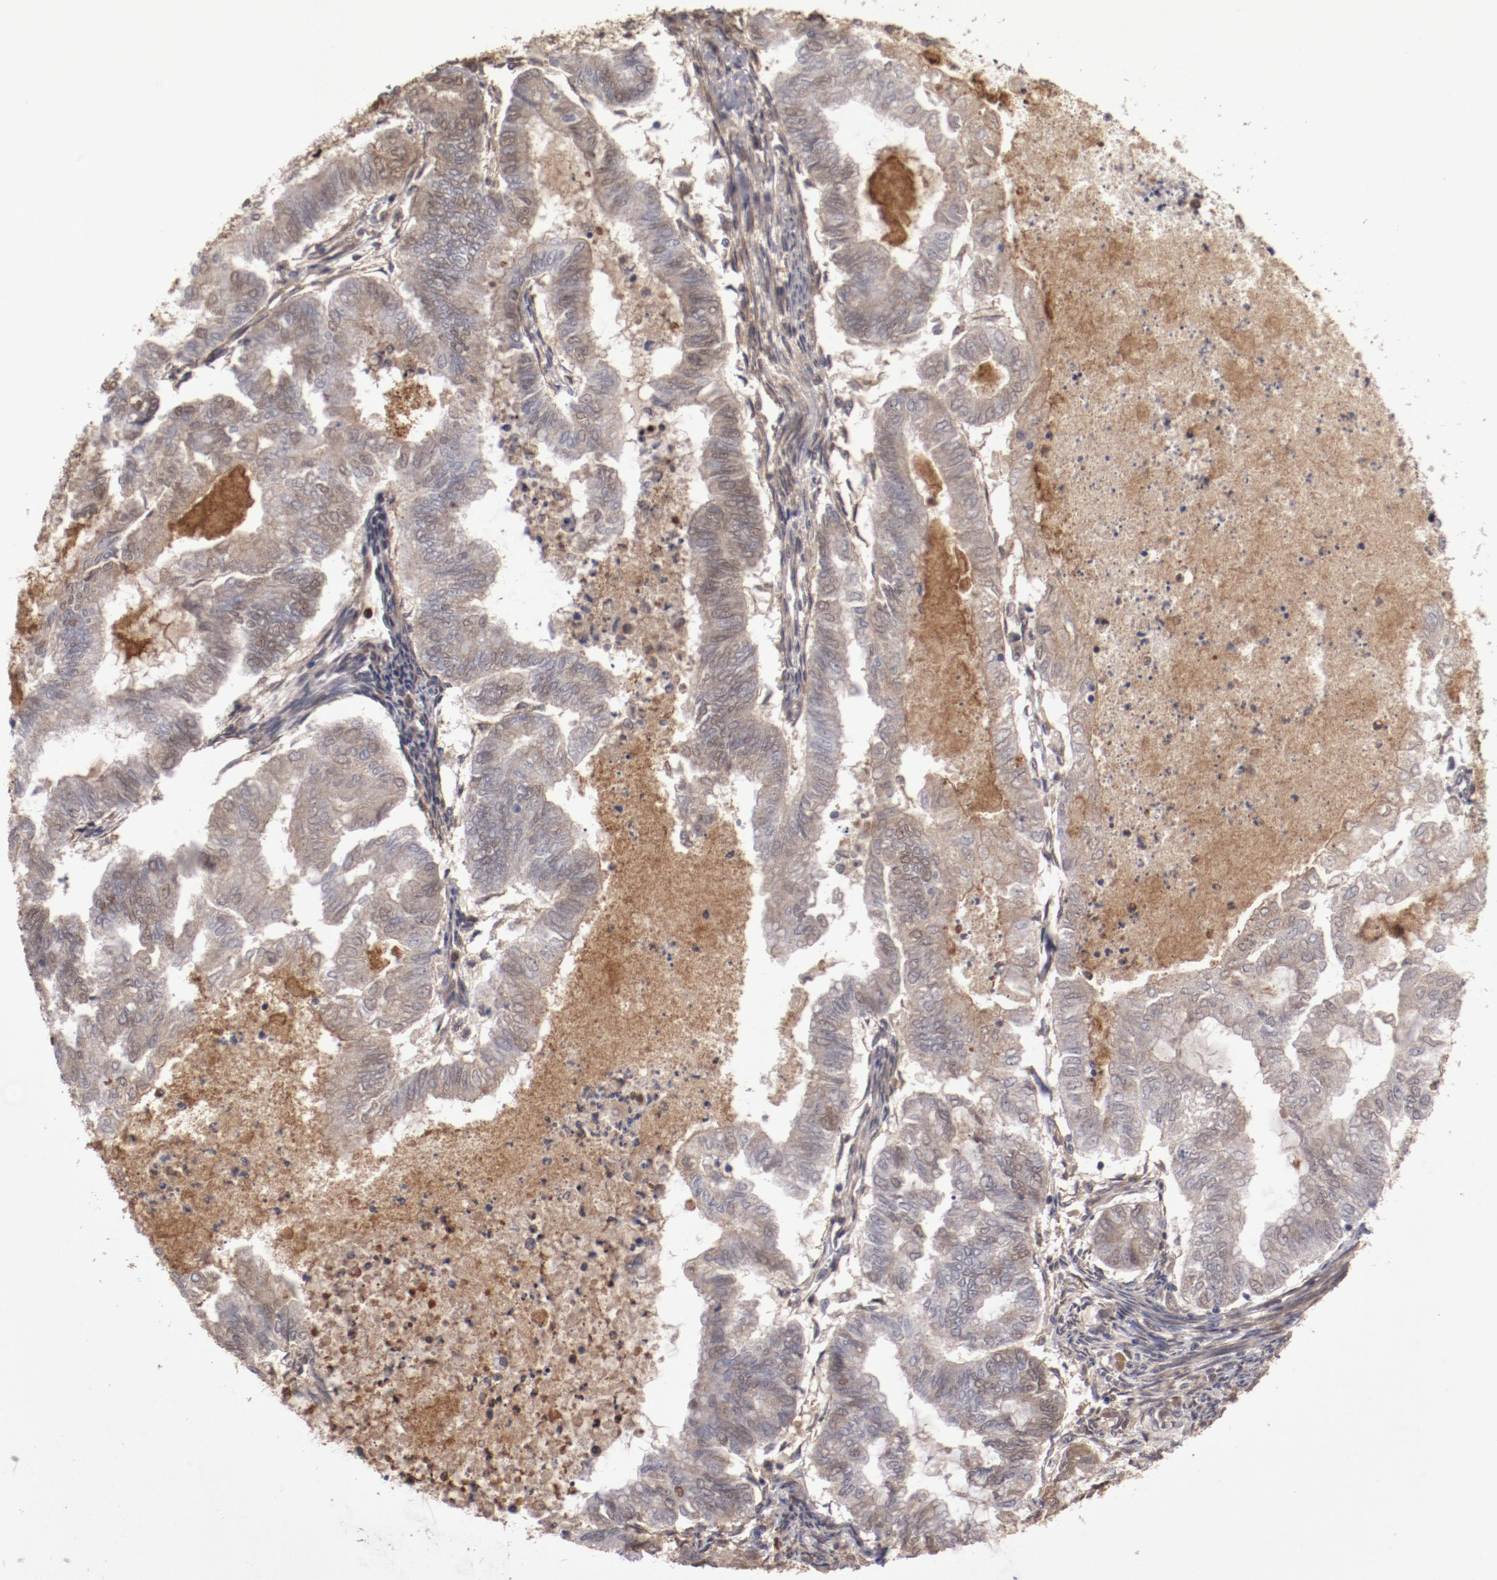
{"staining": {"intensity": "weak", "quantity": "25%-75%", "location": "cytoplasmic/membranous"}, "tissue": "endometrial cancer", "cell_type": "Tumor cells", "image_type": "cancer", "snomed": [{"axis": "morphology", "description": "Adenocarcinoma, NOS"}, {"axis": "topography", "description": "Endometrium"}], "caption": "IHC photomicrograph of adenocarcinoma (endometrial) stained for a protein (brown), which reveals low levels of weak cytoplasmic/membranous staining in about 25%-75% of tumor cells.", "gene": "SERPINA7", "patient": {"sex": "female", "age": 79}}